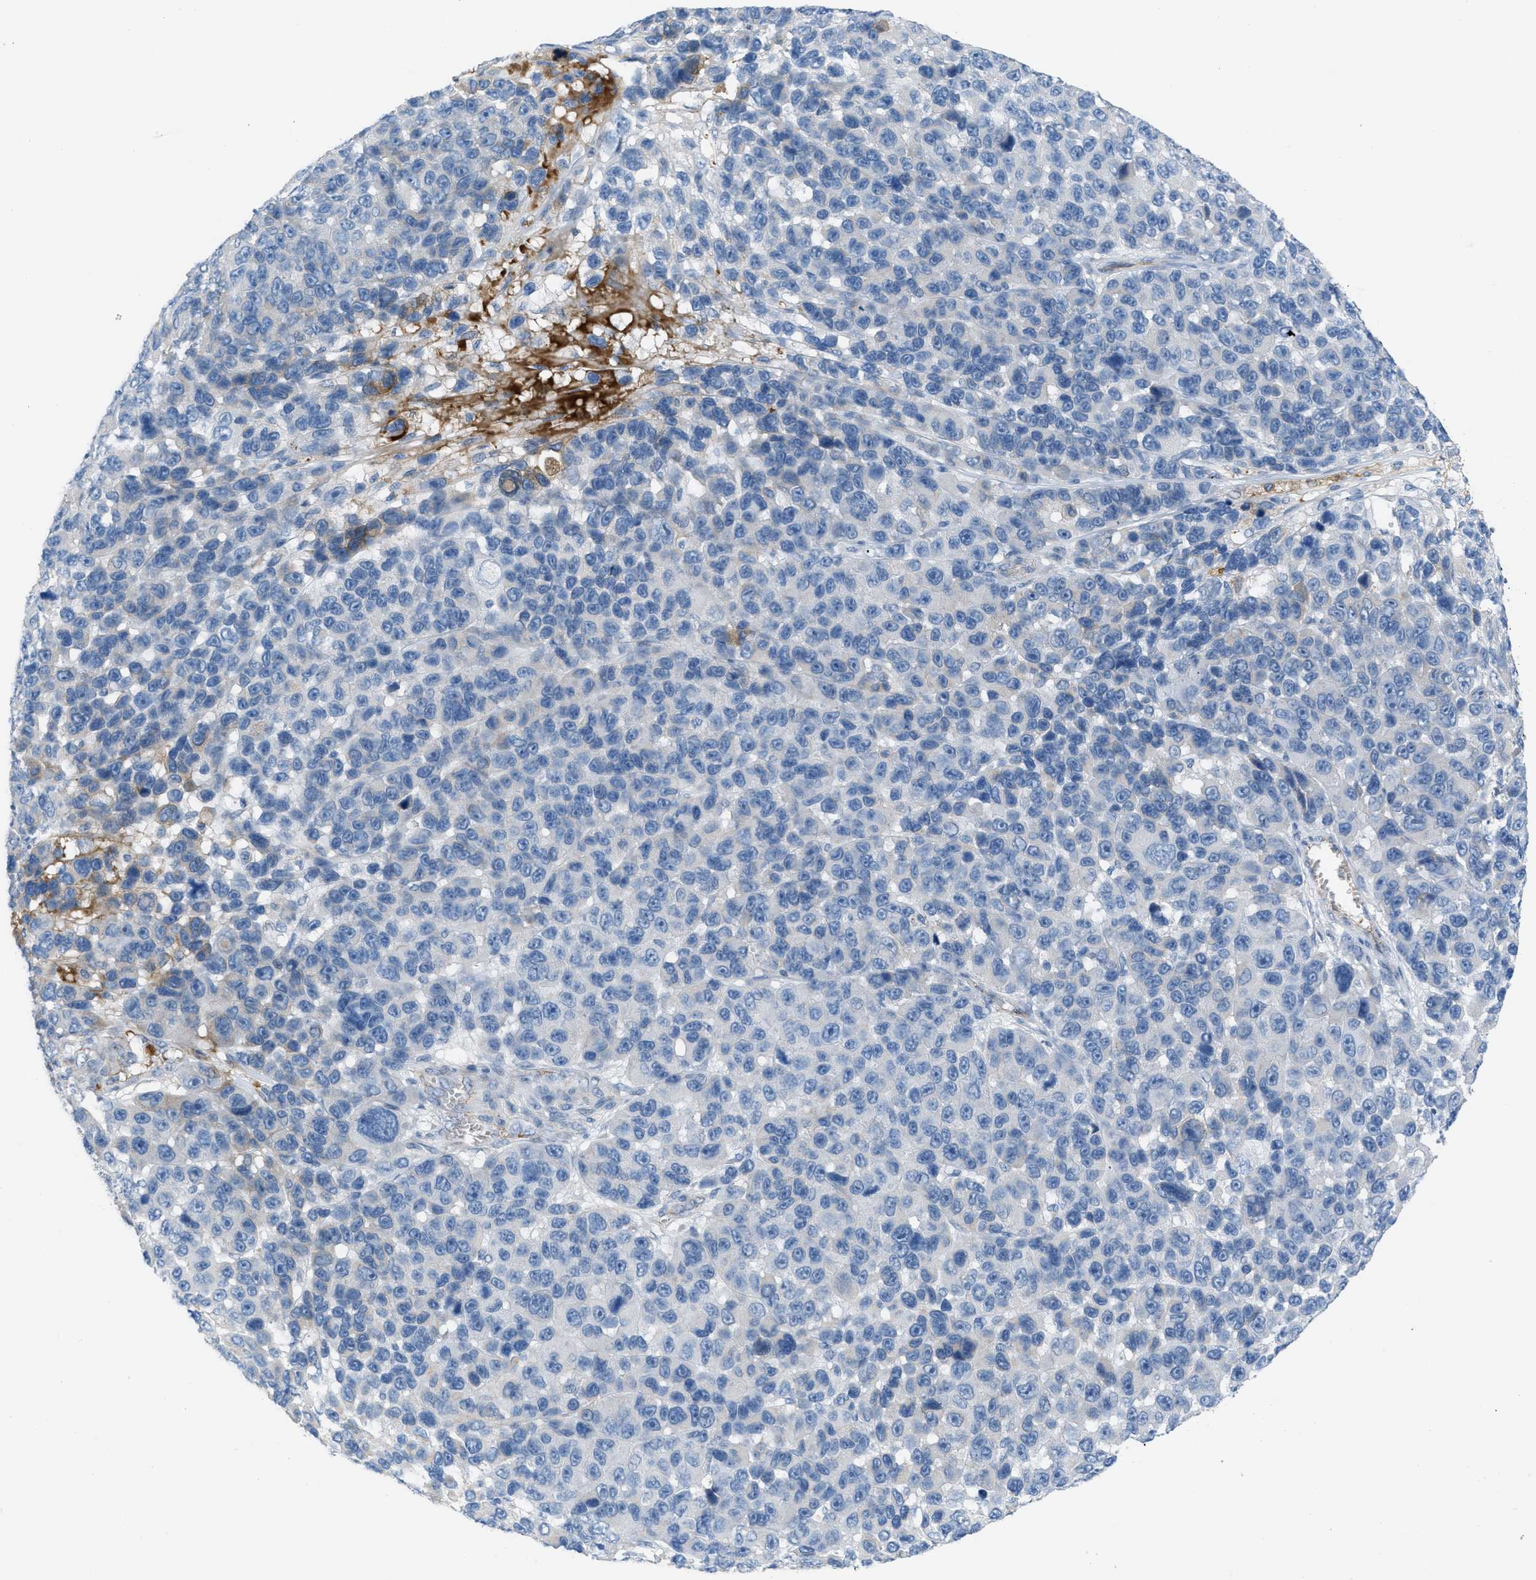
{"staining": {"intensity": "negative", "quantity": "none", "location": "none"}, "tissue": "melanoma", "cell_type": "Tumor cells", "image_type": "cancer", "snomed": [{"axis": "morphology", "description": "Malignant melanoma, NOS"}, {"axis": "topography", "description": "Skin"}], "caption": "A high-resolution micrograph shows immunohistochemistry (IHC) staining of malignant melanoma, which displays no significant staining in tumor cells.", "gene": "CRB3", "patient": {"sex": "male", "age": 53}}